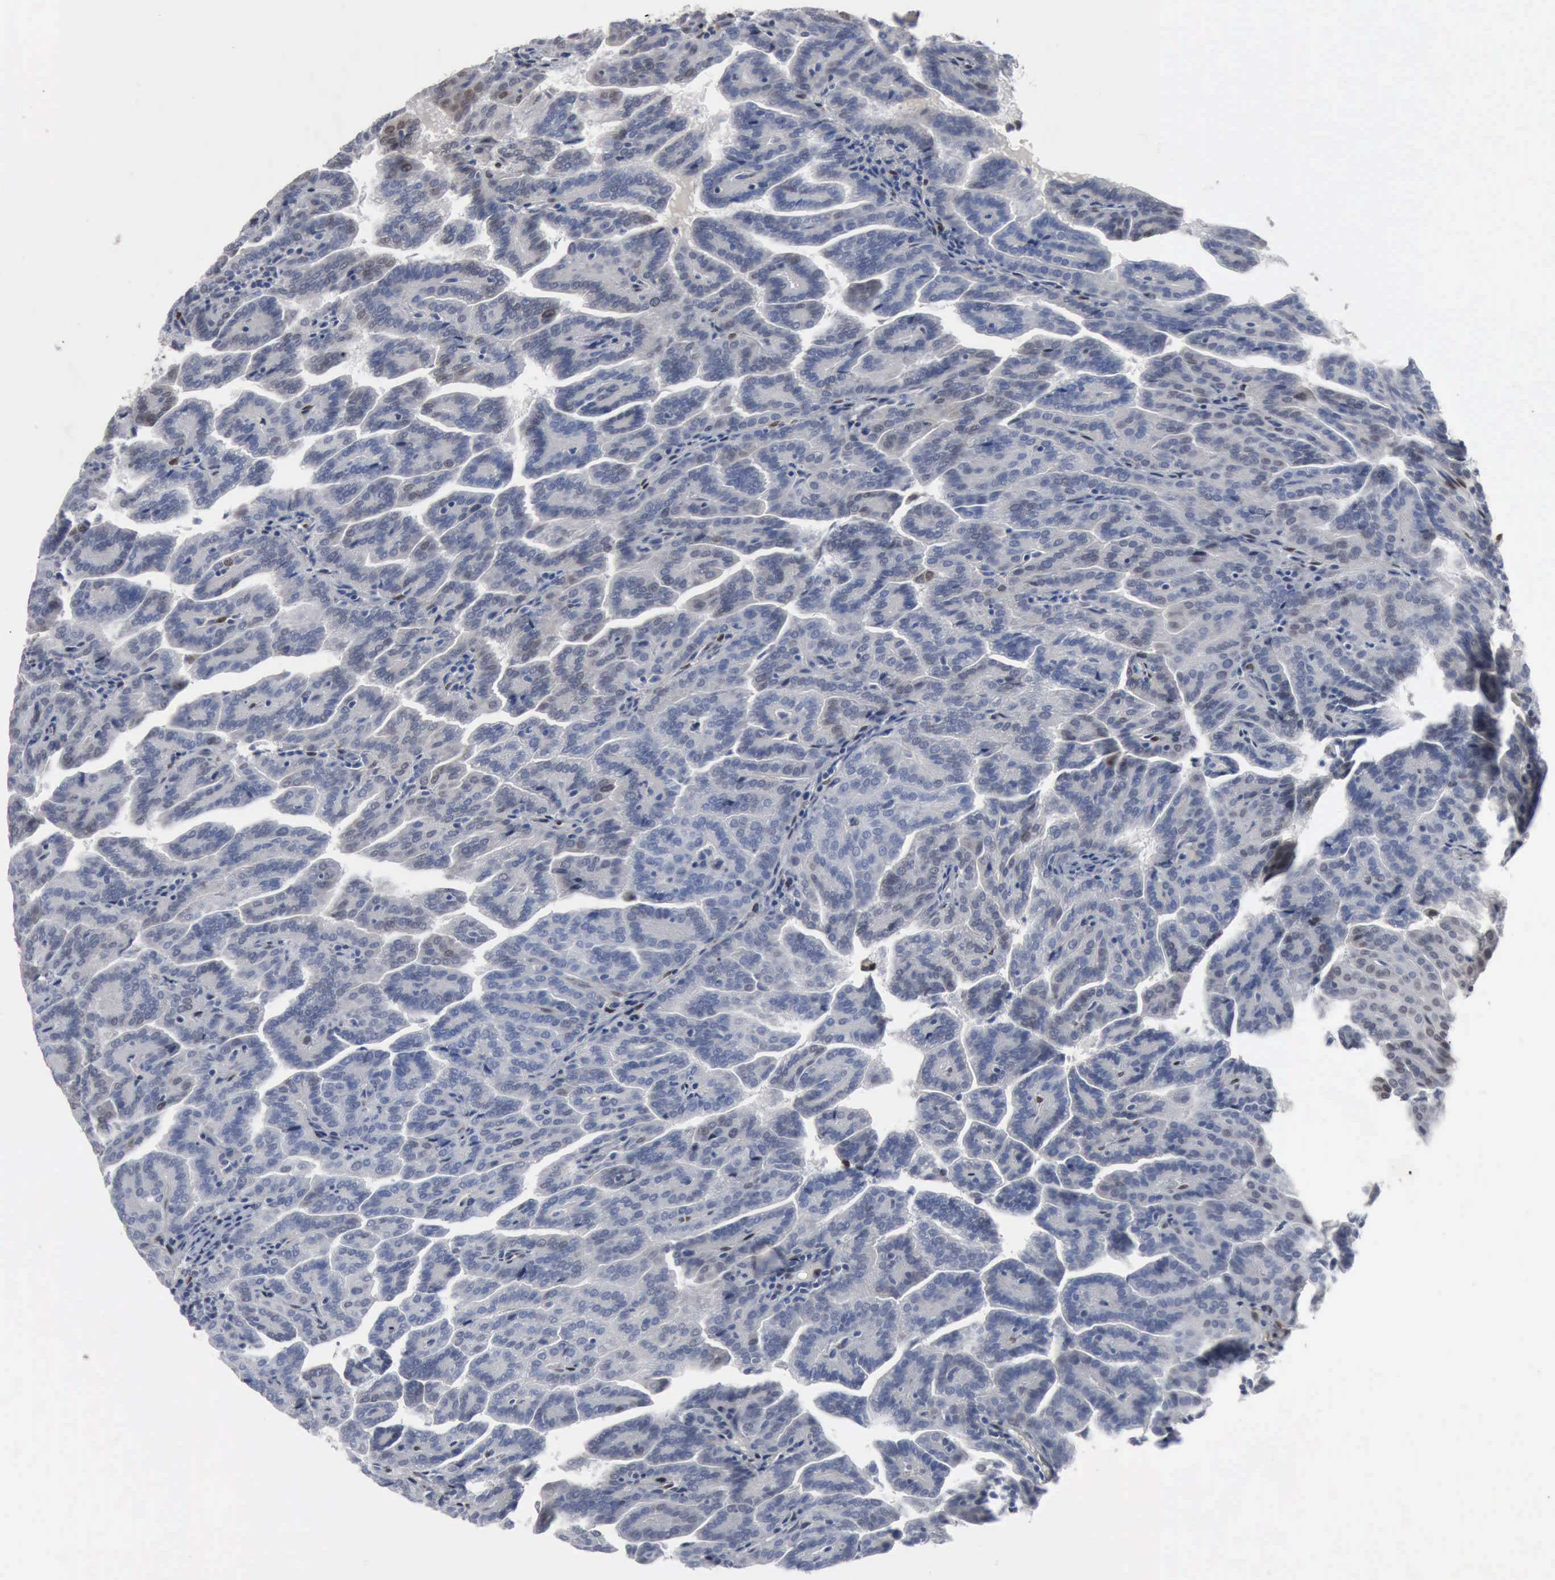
{"staining": {"intensity": "negative", "quantity": "none", "location": "none"}, "tissue": "renal cancer", "cell_type": "Tumor cells", "image_type": "cancer", "snomed": [{"axis": "morphology", "description": "Adenocarcinoma, NOS"}, {"axis": "topography", "description": "Kidney"}], "caption": "IHC of human renal cancer shows no staining in tumor cells.", "gene": "FGF2", "patient": {"sex": "male", "age": 61}}